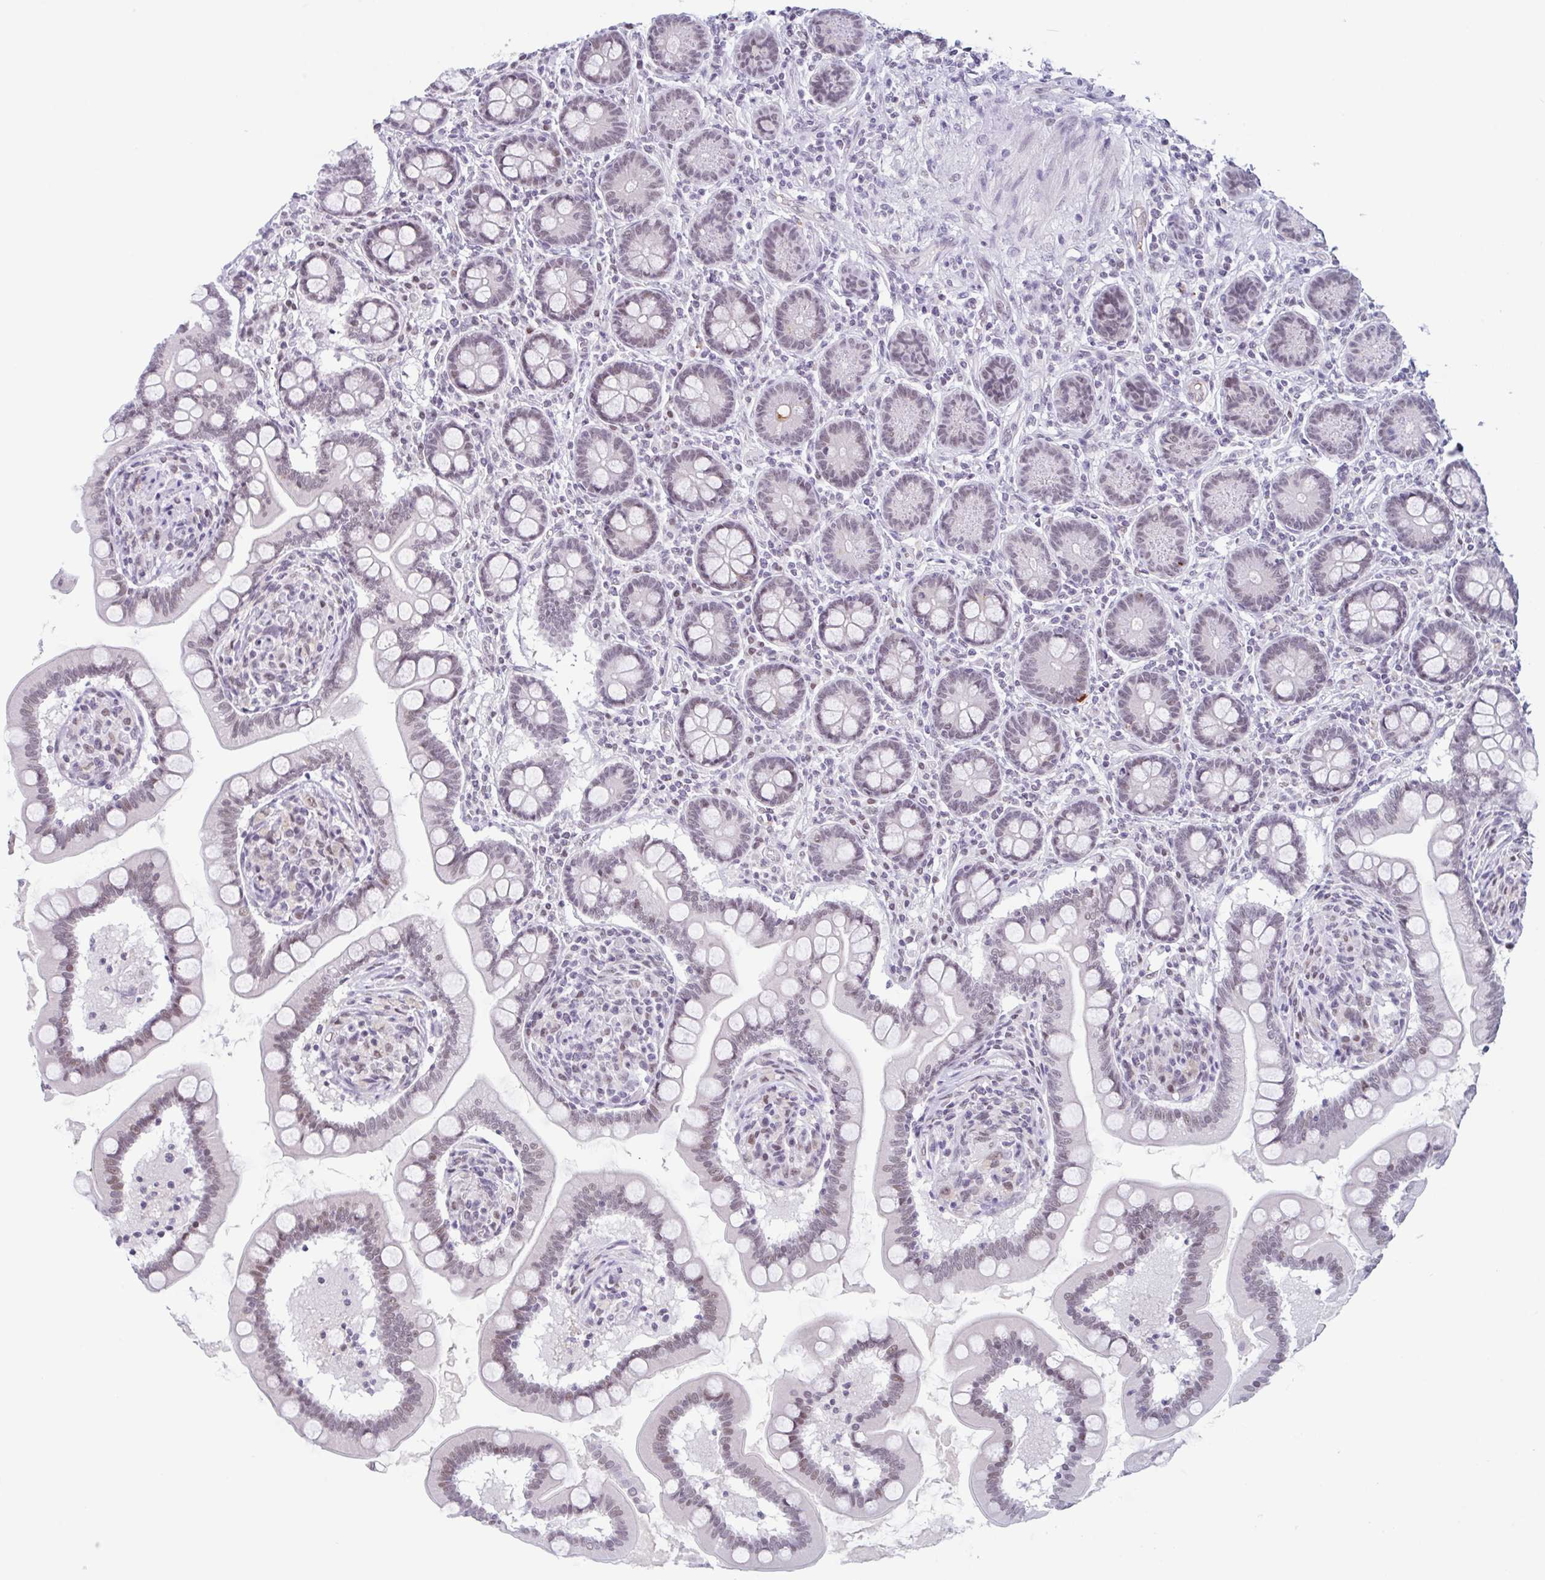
{"staining": {"intensity": "moderate", "quantity": "25%-75%", "location": "nuclear"}, "tissue": "small intestine", "cell_type": "Glandular cells", "image_type": "normal", "snomed": [{"axis": "morphology", "description": "Normal tissue, NOS"}, {"axis": "topography", "description": "Small intestine"}], "caption": "Immunohistochemical staining of unremarkable human small intestine exhibits 25%-75% levels of moderate nuclear protein expression in about 25%-75% of glandular cells. The protein is stained brown, and the nuclei are stained in blue (DAB IHC with brightfield microscopy, high magnification).", "gene": "PLG", "patient": {"sex": "female", "age": 64}}